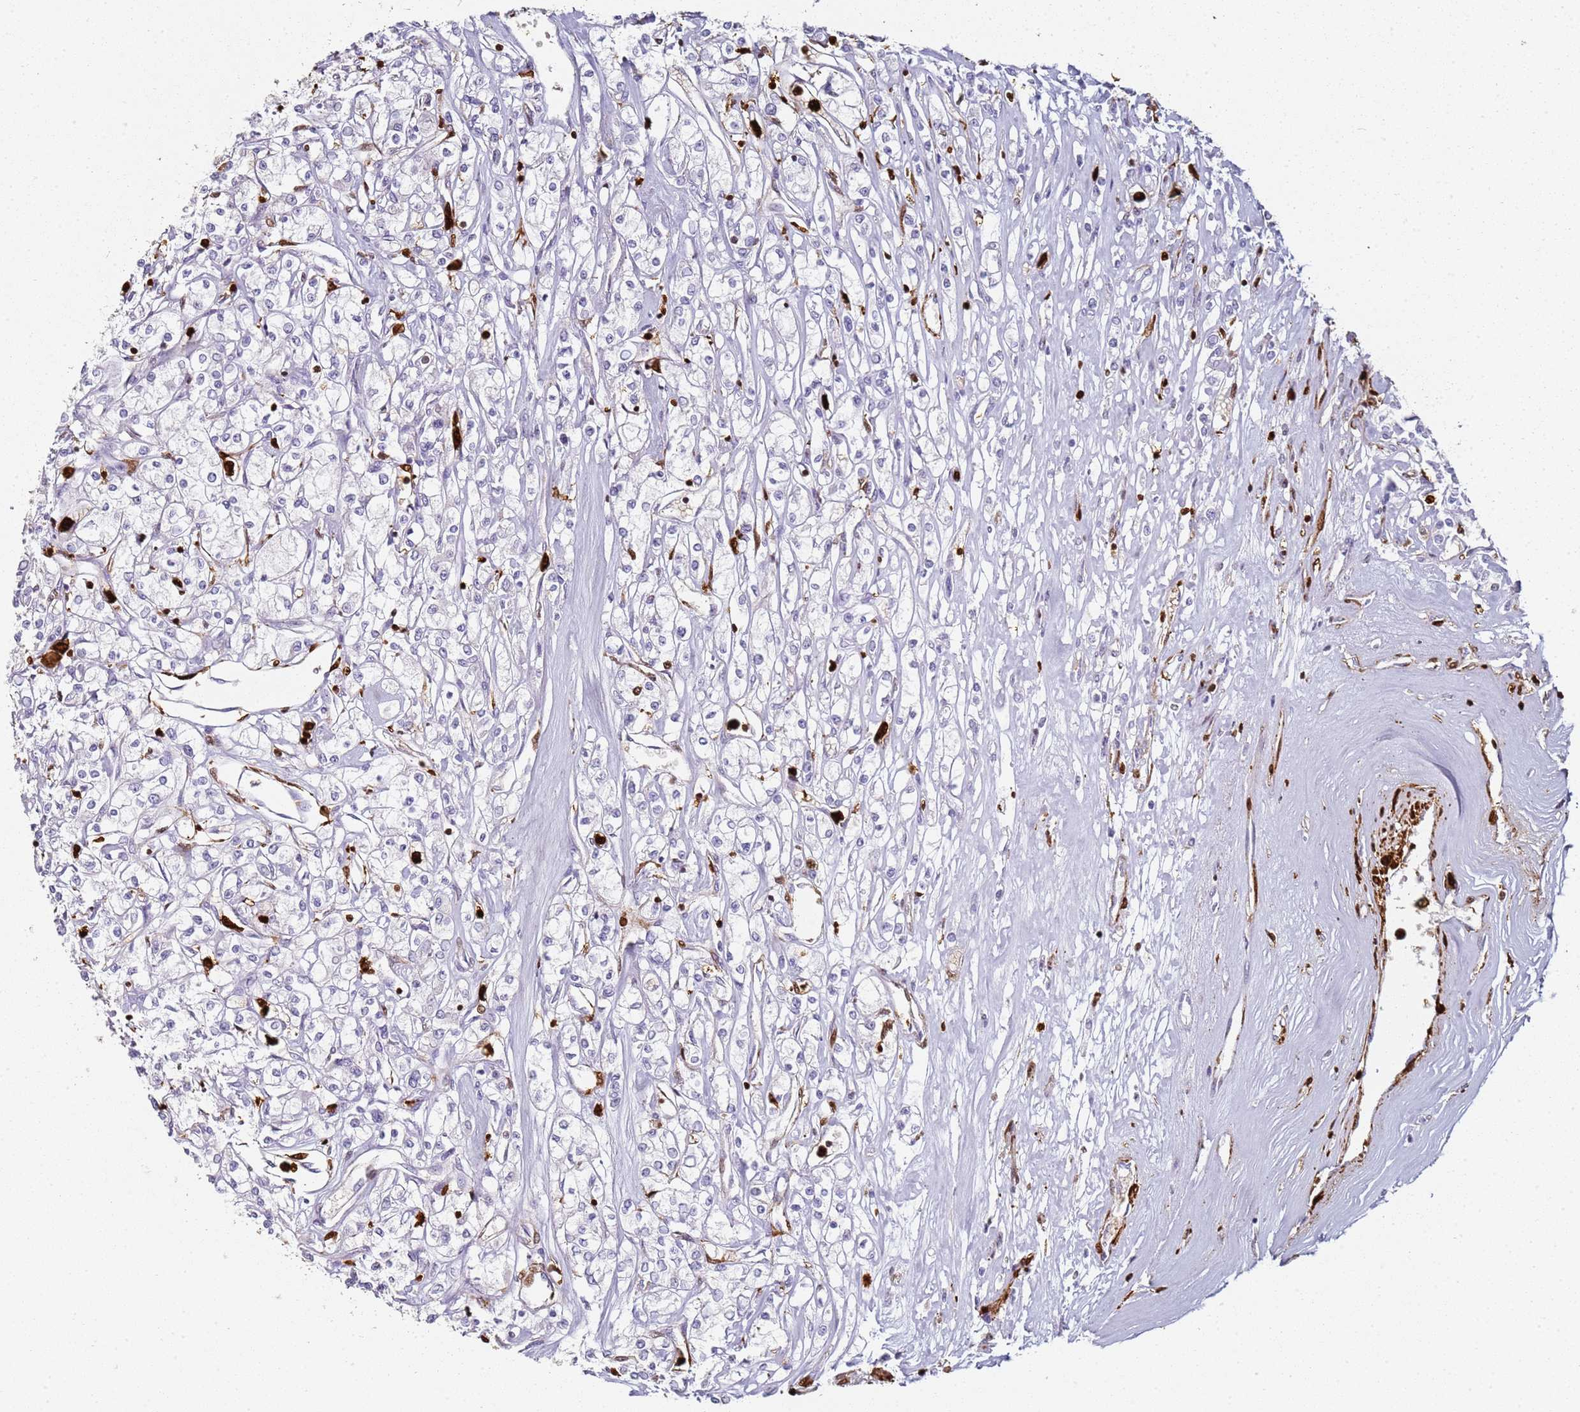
{"staining": {"intensity": "negative", "quantity": "none", "location": "none"}, "tissue": "renal cancer", "cell_type": "Tumor cells", "image_type": "cancer", "snomed": [{"axis": "morphology", "description": "Adenocarcinoma, NOS"}, {"axis": "topography", "description": "Kidney"}], "caption": "This is a micrograph of IHC staining of adenocarcinoma (renal), which shows no positivity in tumor cells. Nuclei are stained in blue.", "gene": "S100A4", "patient": {"sex": "female", "age": 59}}